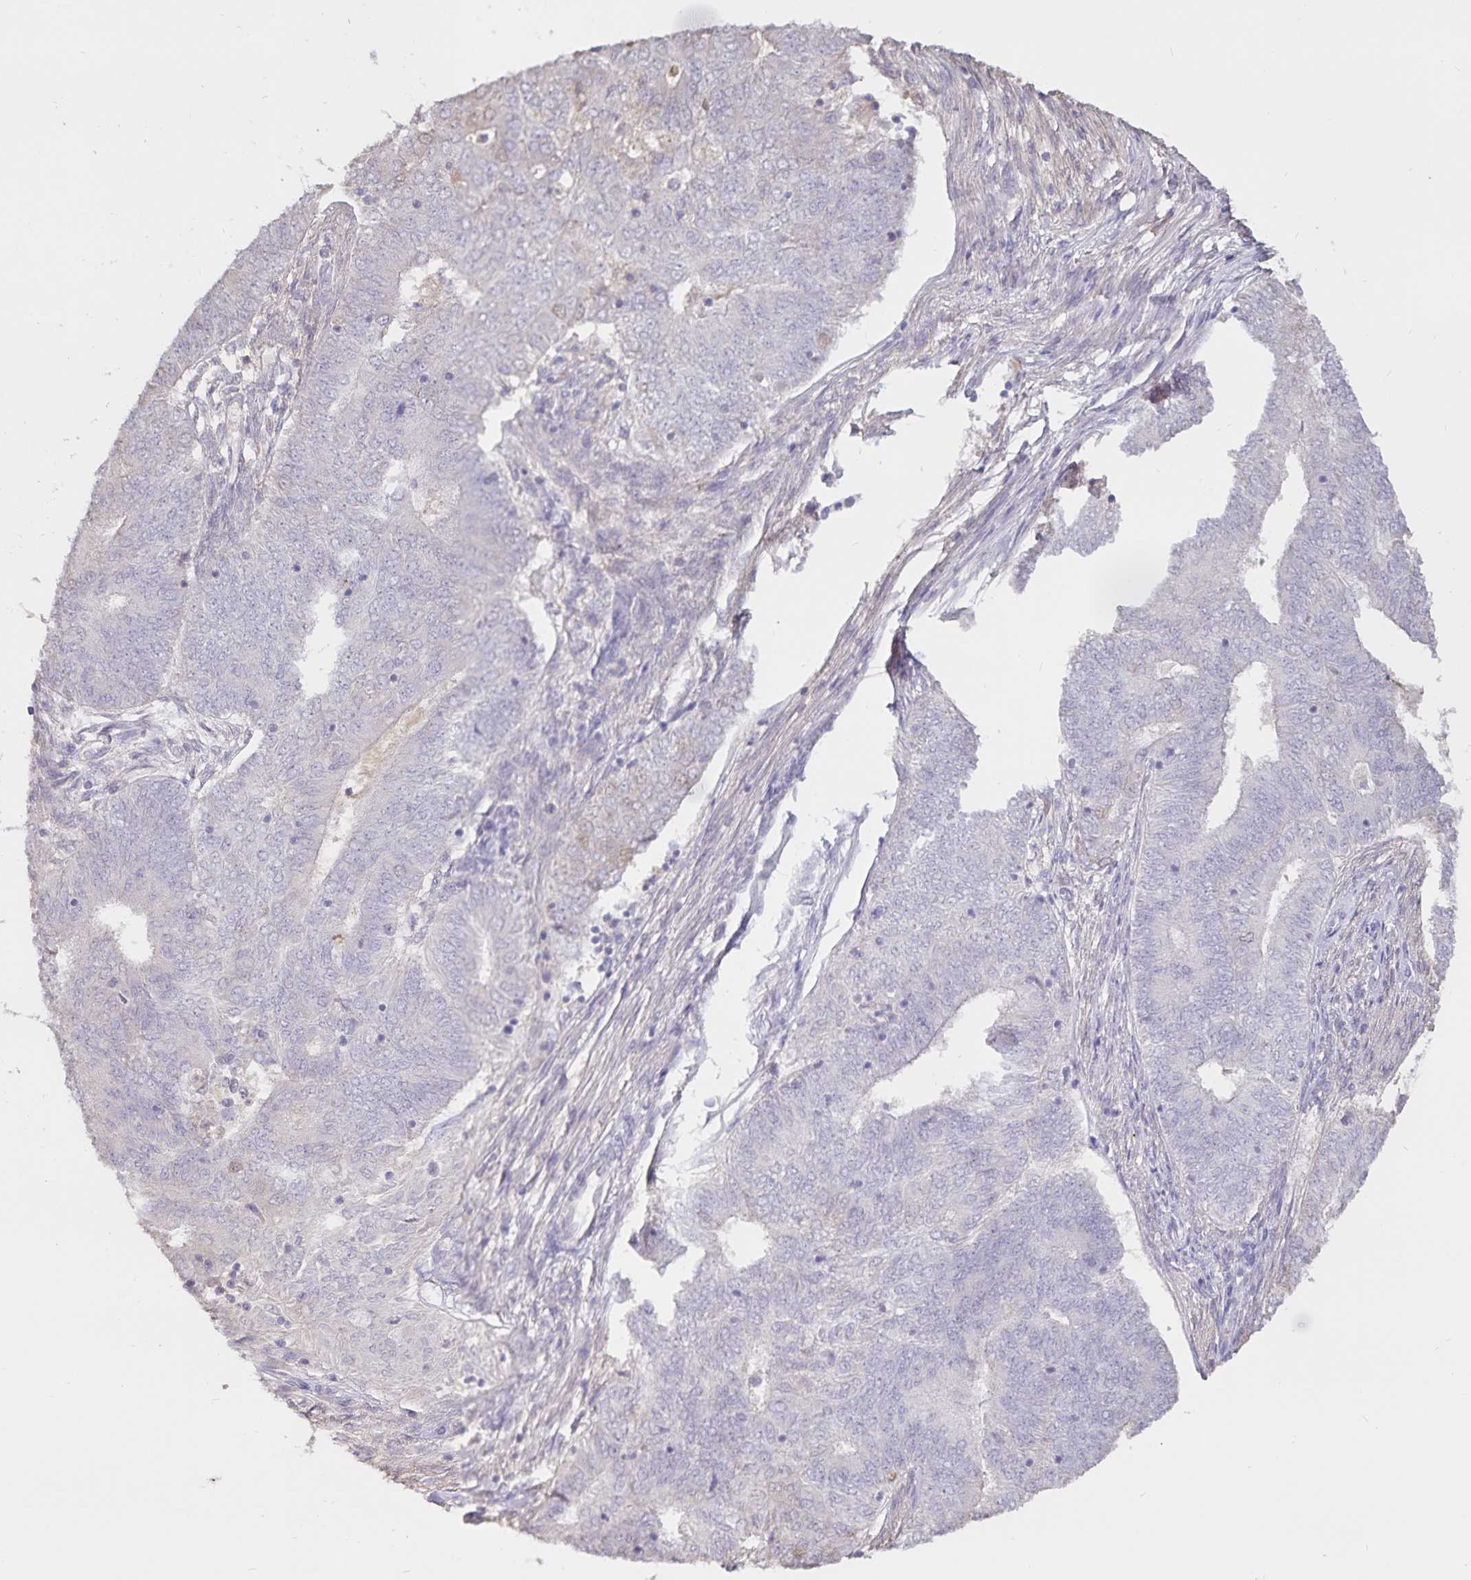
{"staining": {"intensity": "negative", "quantity": "none", "location": "none"}, "tissue": "endometrial cancer", "cell_type": "Tumor cells", "image_type": "cancer", "snomed": [{"axis": "morphology", "description": "Adenocarcinoma, NOS"}, {"axis": "topography", "description": "Endometrium"}], "caption": "Human endometrial adenocarcinoma stained for a protein using immunohistochemistry exhibits no staining in tumor cells.", "gene": "FGG", "patient": {"sex": "female", "age": 62}}